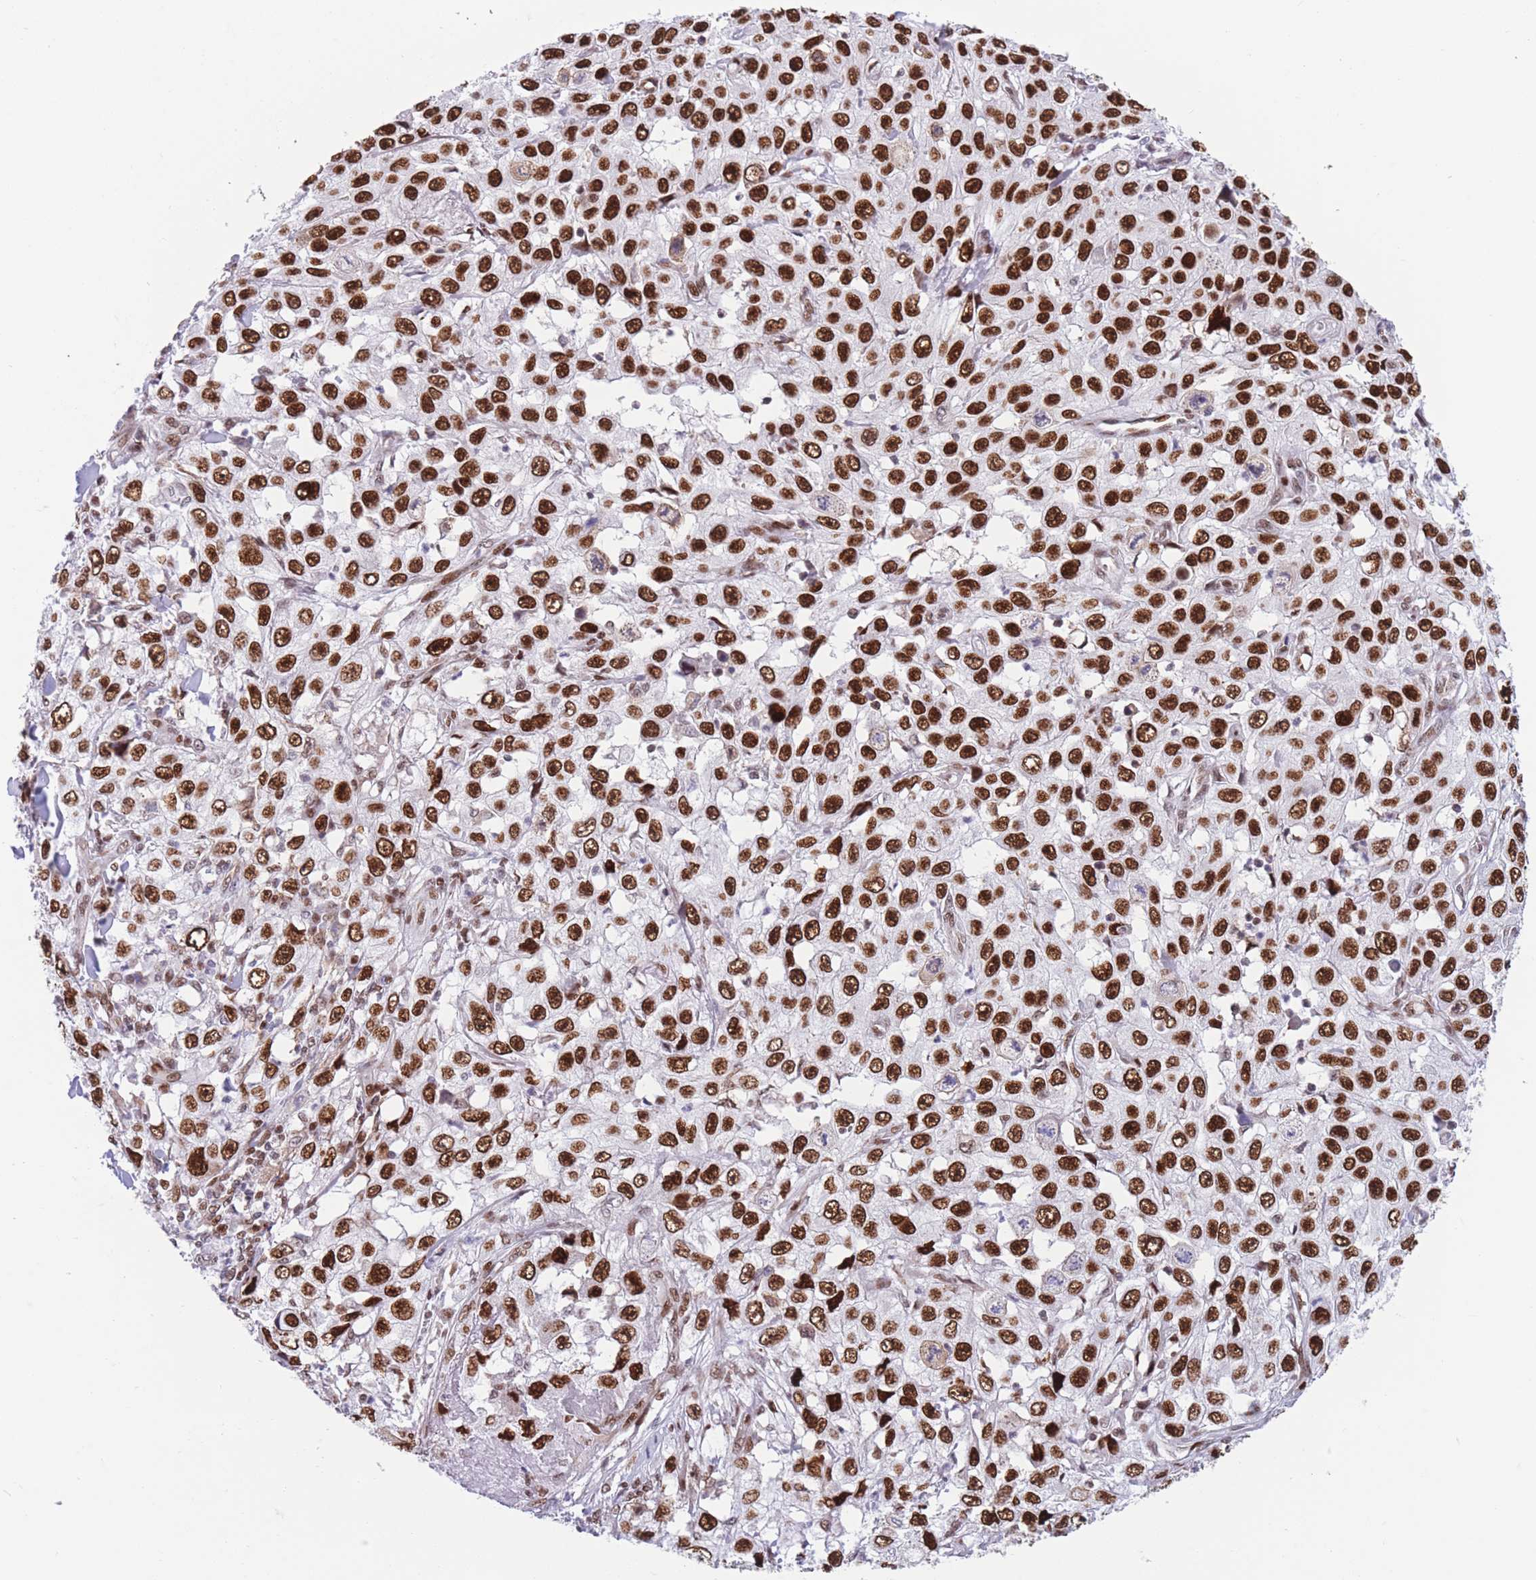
{"staining": {"intensity": "strong", "quantity": ">75%", "location": "nuclear"}, "tissue": "skin cancer", "cell_type": "Tumor cells", "image_type": "cancer", "snomed": [{"axis": "morphology", "description": "Squamous cell carcinoma, NOS"}, {"axis": "topography", "description": "Skin"}], "caption": "High-power microscopy captured an IHC micrograph of skin cancer (squamous cell carcinoma), revealing strong nuclear positivity in about >75% of tumor cells.", "gene": "DNAJC3", "patient": {"sex": "male", "age": 82}}